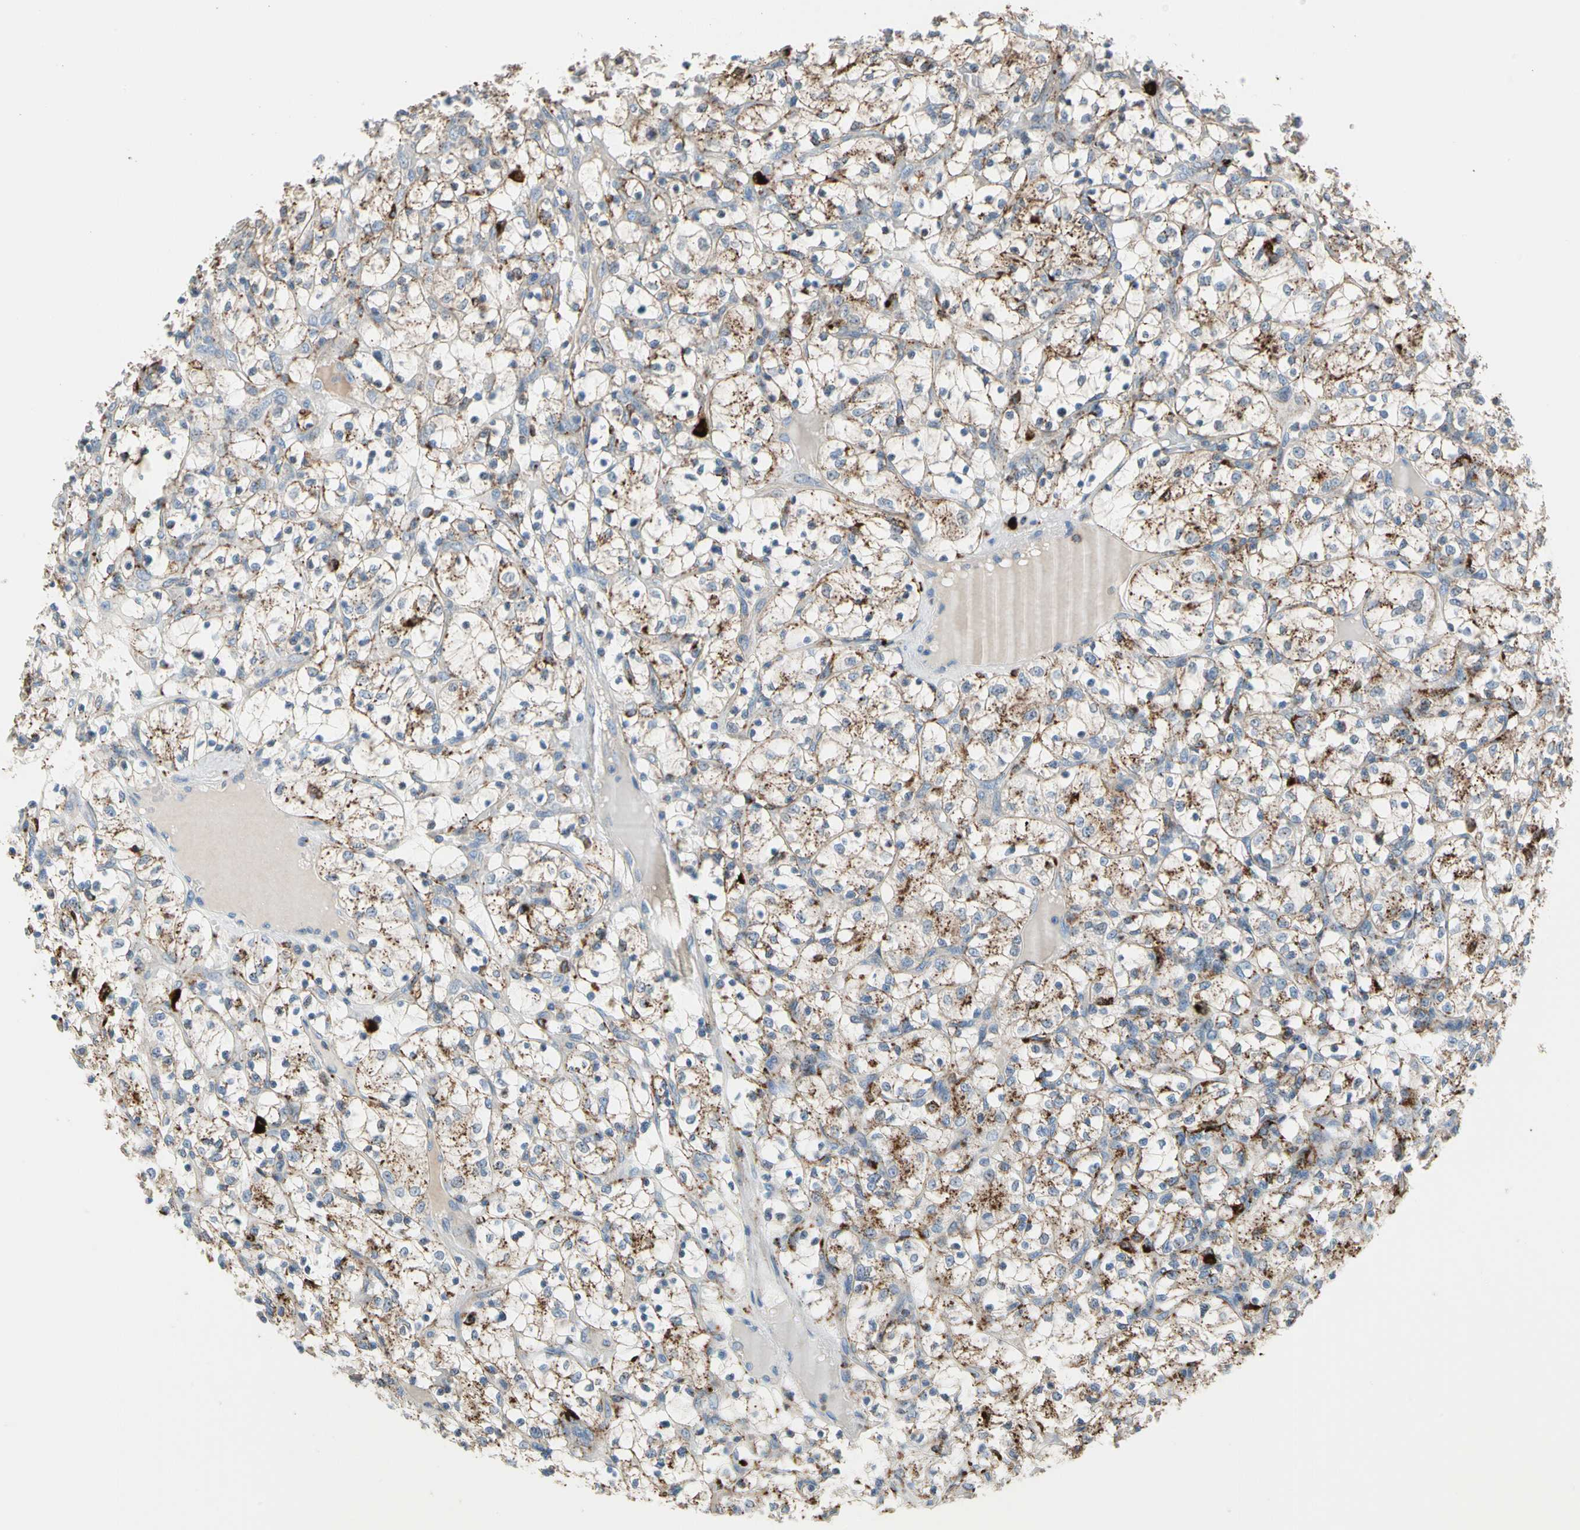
{"staining": {"intensity": "moderate", "quantity": "25%-75%", "location": "cytoplasmic/membranous"}, "tissue": "renal cancer", "cell_type": "Tumor cells", "image_type": "cancer", "snomed": [{"axis": "morphology", "description": "Adenocarcinoma, NOS"}, {"axis": "topography", "description": "Kidney"}], "caption": "Brown immunohistochemical staining in renal cancer displays moderate cytoplasmic/membranous expression in approximately 25%-75% of tumor cells.", "gene": "GM2A", "patient": {"sex": "female", "age": 69}}